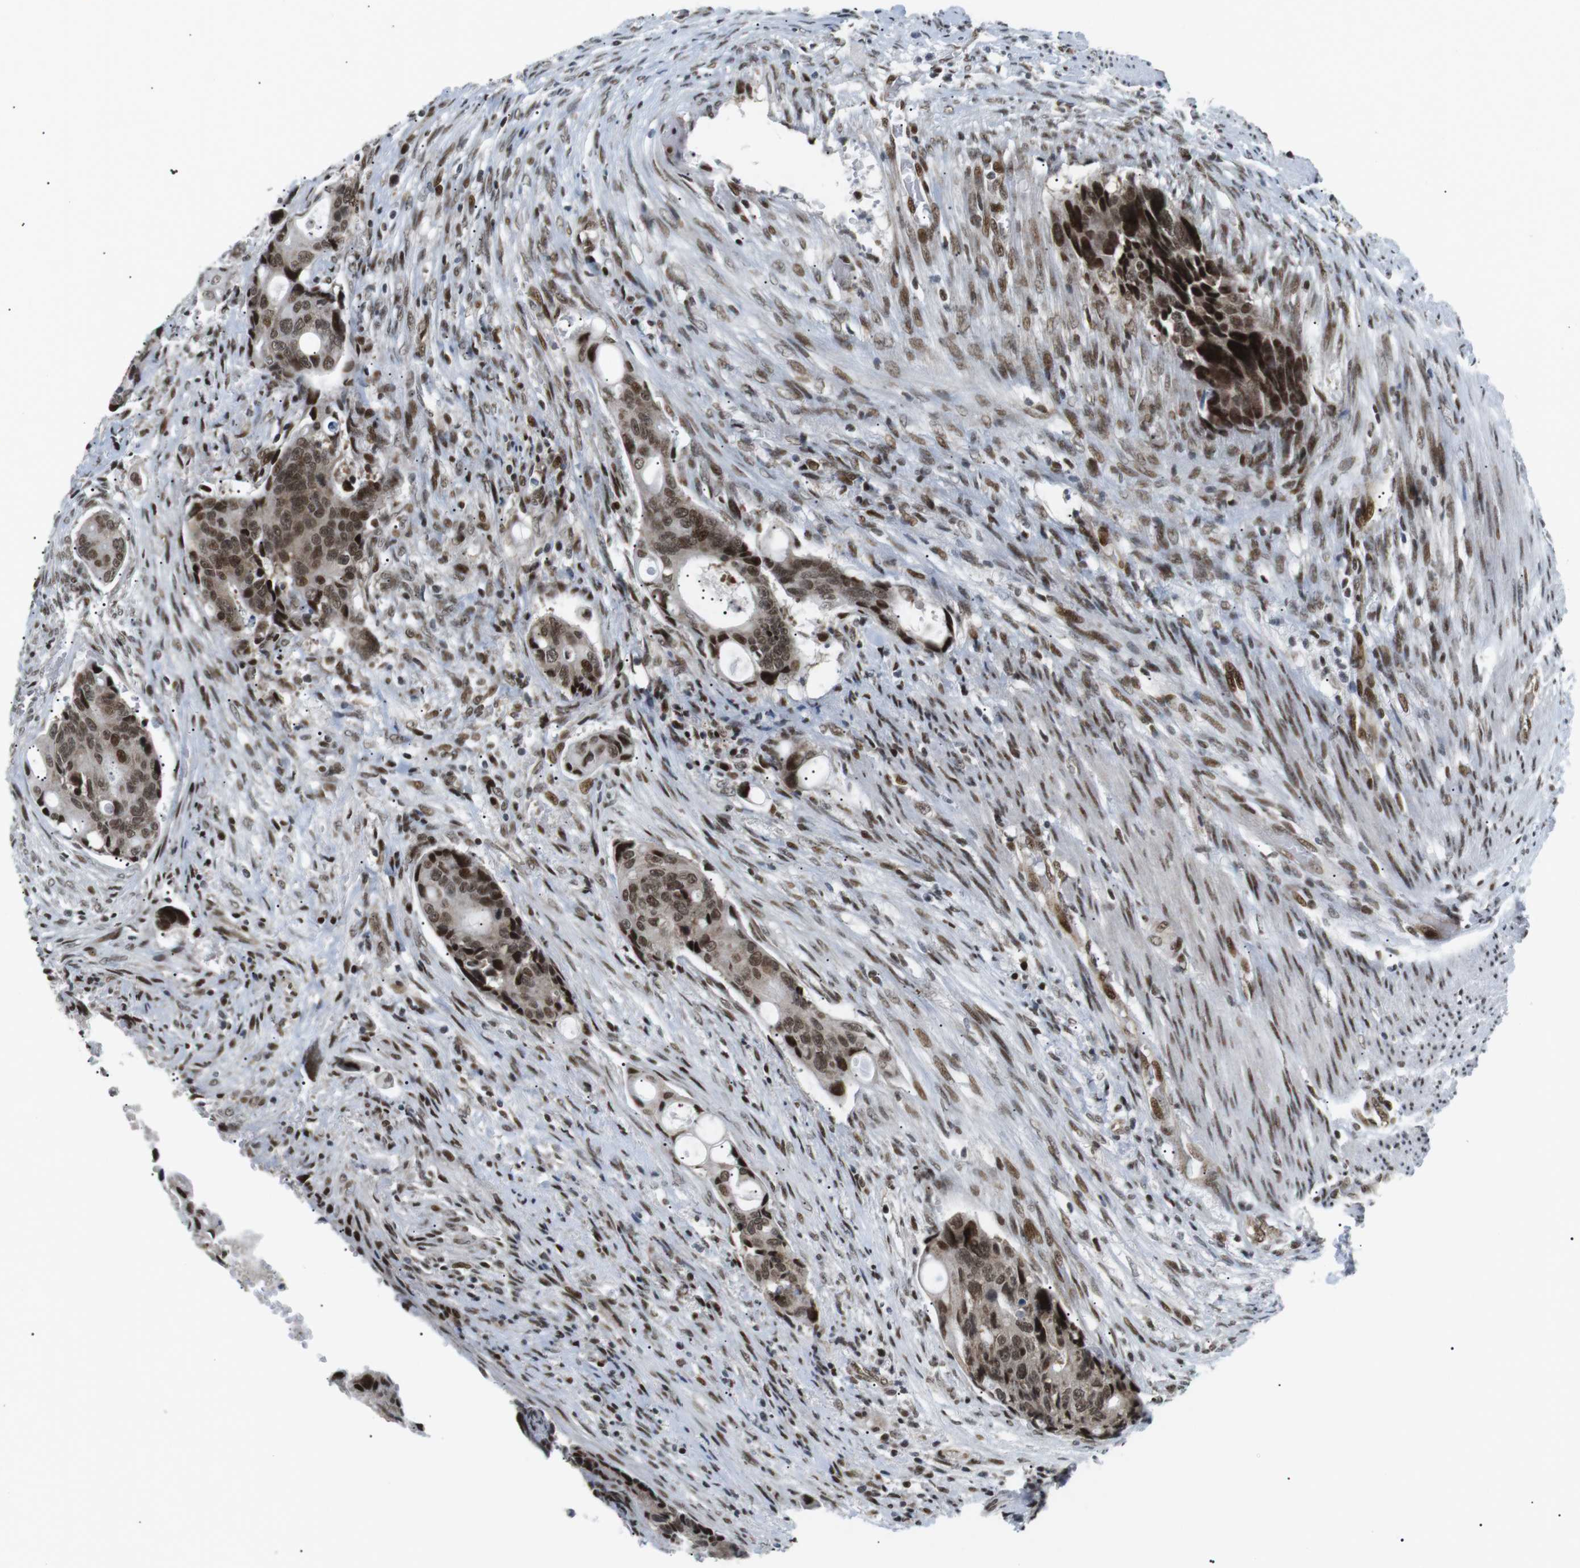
{"staining": {"intensity": "strong", "quantity": ">75%", "location": "nuclear"}, "tissue": "colorectal cancer", "cell_type": "Tumor cells", "image_type": "cancer", "snomed": [{"axis": "morphology", "description": "Adenocarcinoma, NOS"}, {"axis": "topography", "description": "Colon"}], "caption": "The immunohistochemical stain highlights strong nuclear positivity in tumor cells of adenocarcinoma (colorectal) tissue.", "gene": "CDC27", "patient": {"sex": "female", "age": 57}}